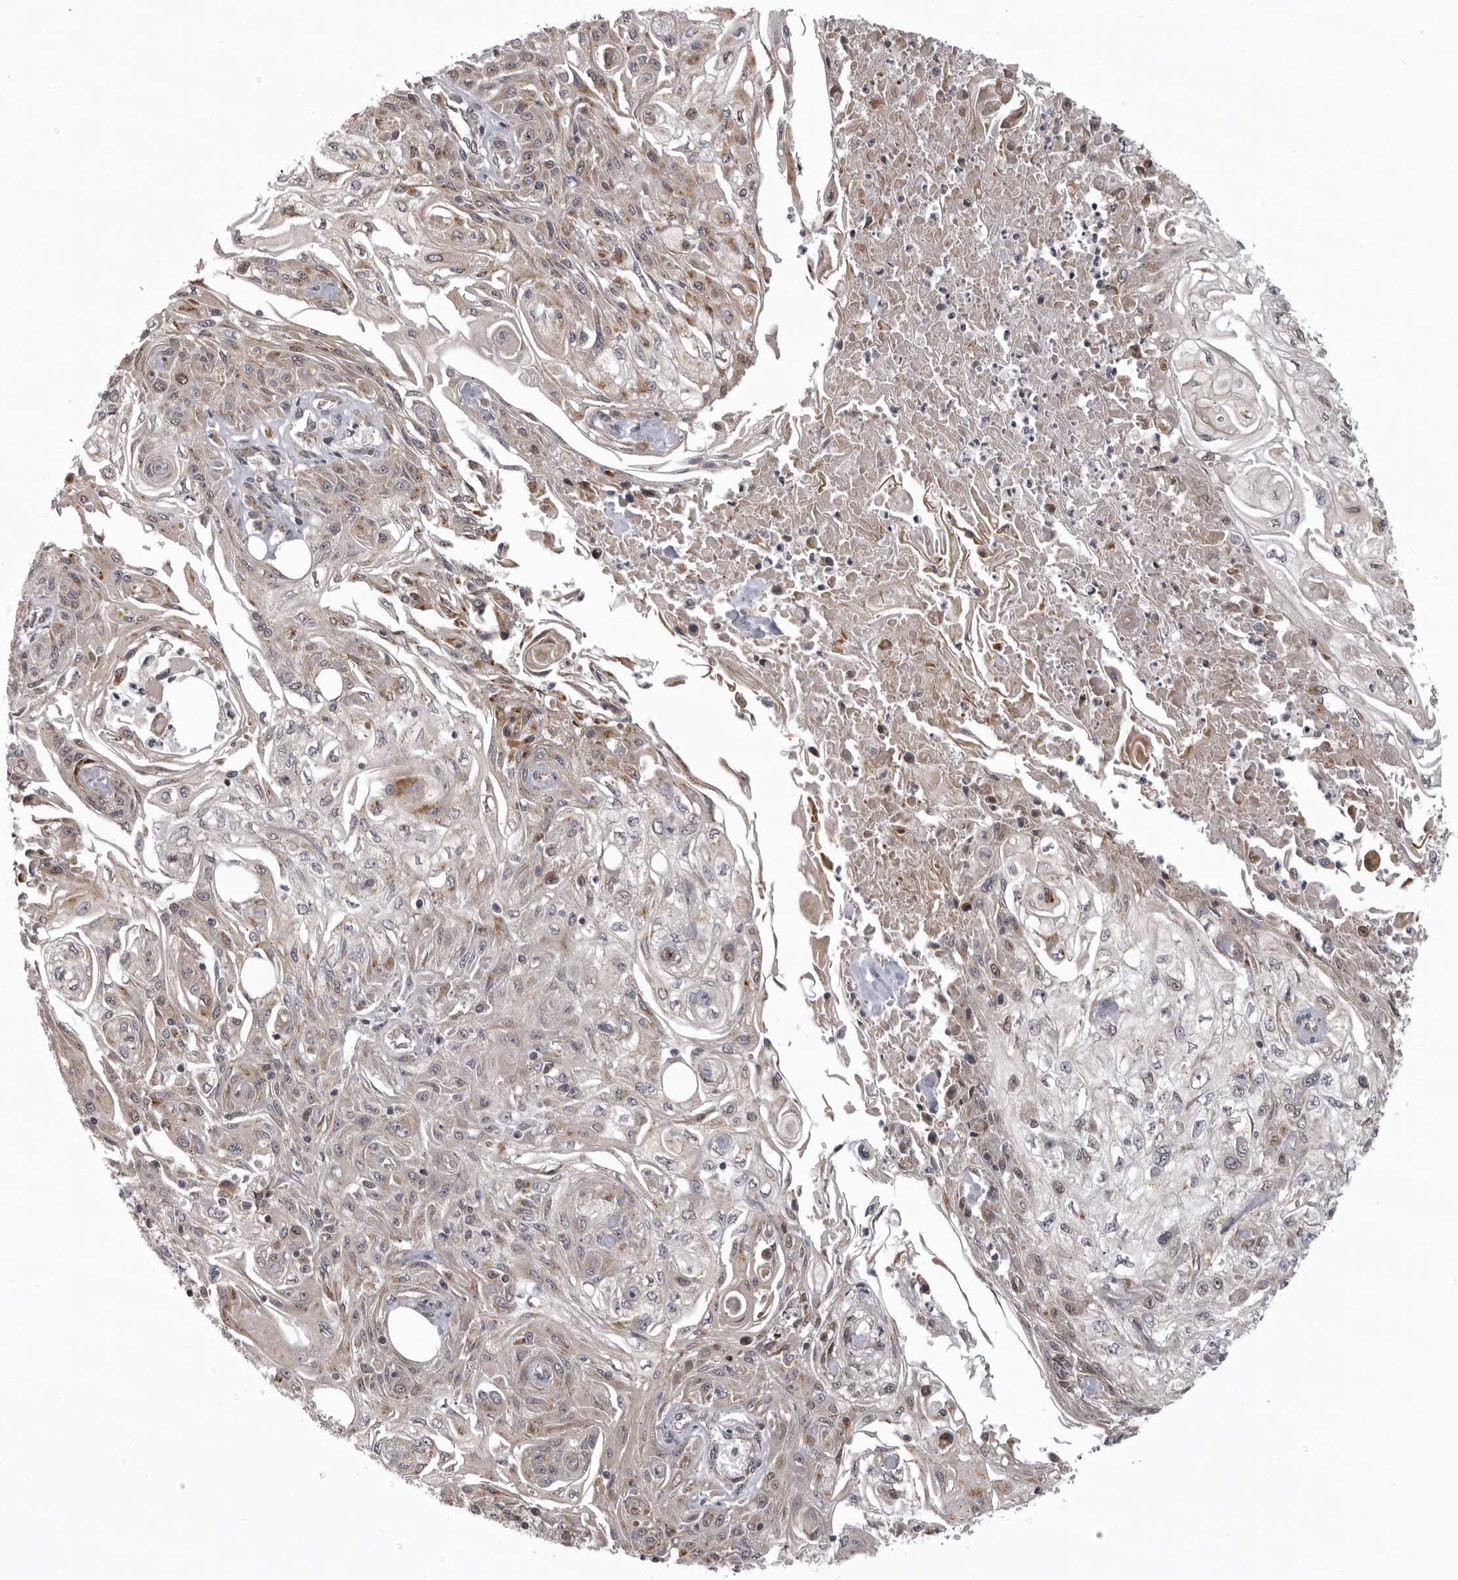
{"staining": {"intensity": "moderate", "quantity": "<25%", "location": "cytoplasmic/membranous"}, "tissue": "skin cancer", "cell_type": "Tumor cells", "image_type": "cancer", "snomed": [{"axis": "morphology", "description": "Squamous cell carcinoma, NOS"}, {"axis": "morphology", "description": "Squamous cell carcinoma, metastatic, NOS"}, {"axis": "topography", "description": "Skin"}, {"axis": "topography", "description": "Lymph node"}], "caption": "About <25% of tumor cells in human skin cancer display moderate cytoplasmic/membranous protein expression as visualized by brown immunohistochemical staining.", "gene": "C1orf109", "patient": {"sex": "male", "age": 75}}